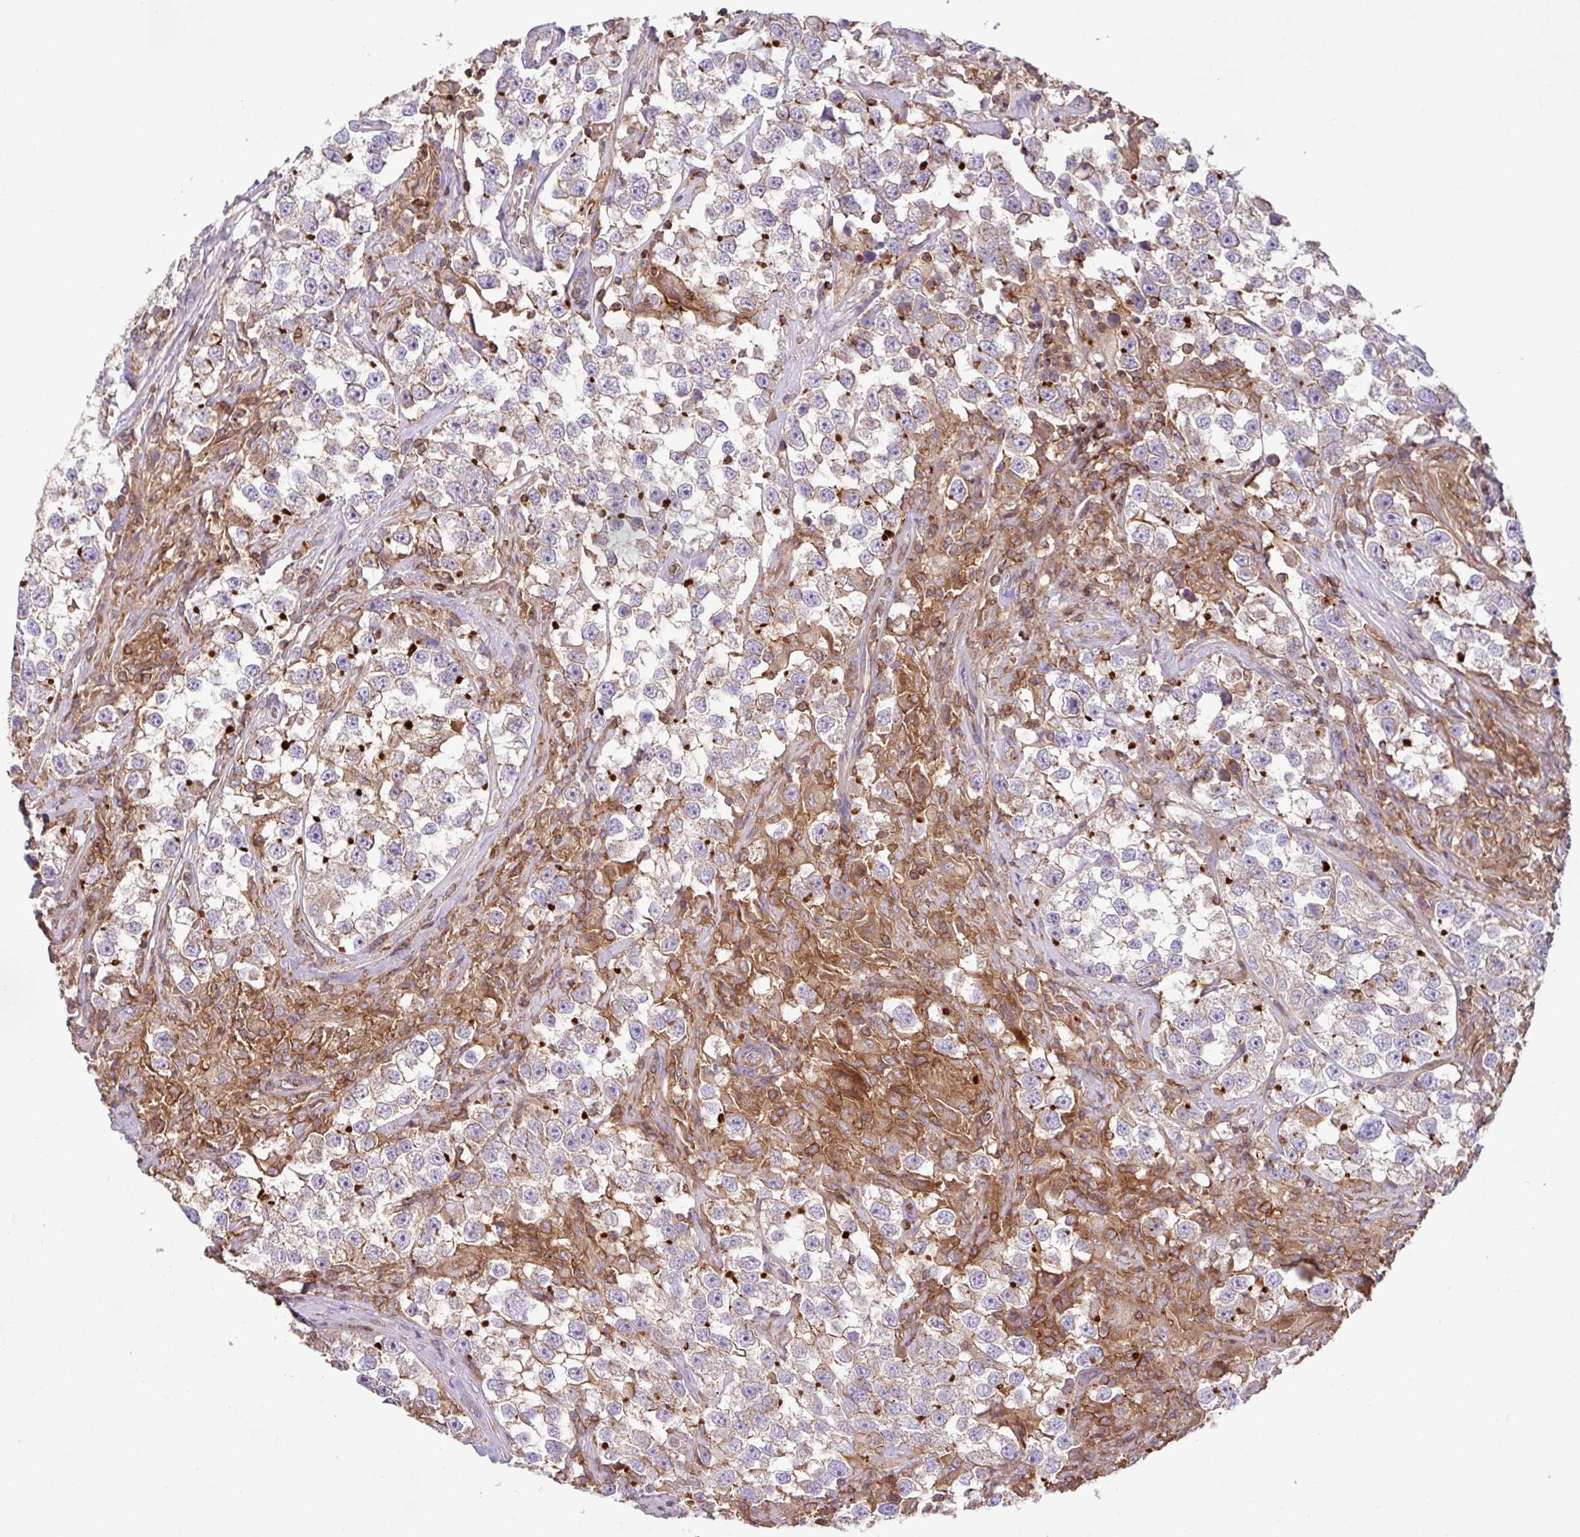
{"staining": {"intensity": "weak", "quantity": "<25%", "location": "cytoplasmic/membranous"}, "tissue": "testis cancer", "cell_type": "Tumor cells", "image_type": "cancer", "snomed": [{"axis": "morphology", "description": "Seminoma, NOS"}, {"axis": "topography", "description": "Testis"}], "caption": "There is no significant expression in tumor cells of seminoma (testis).", "gene": "RIC1", "patient": {"sex": "male", "age": 46}}